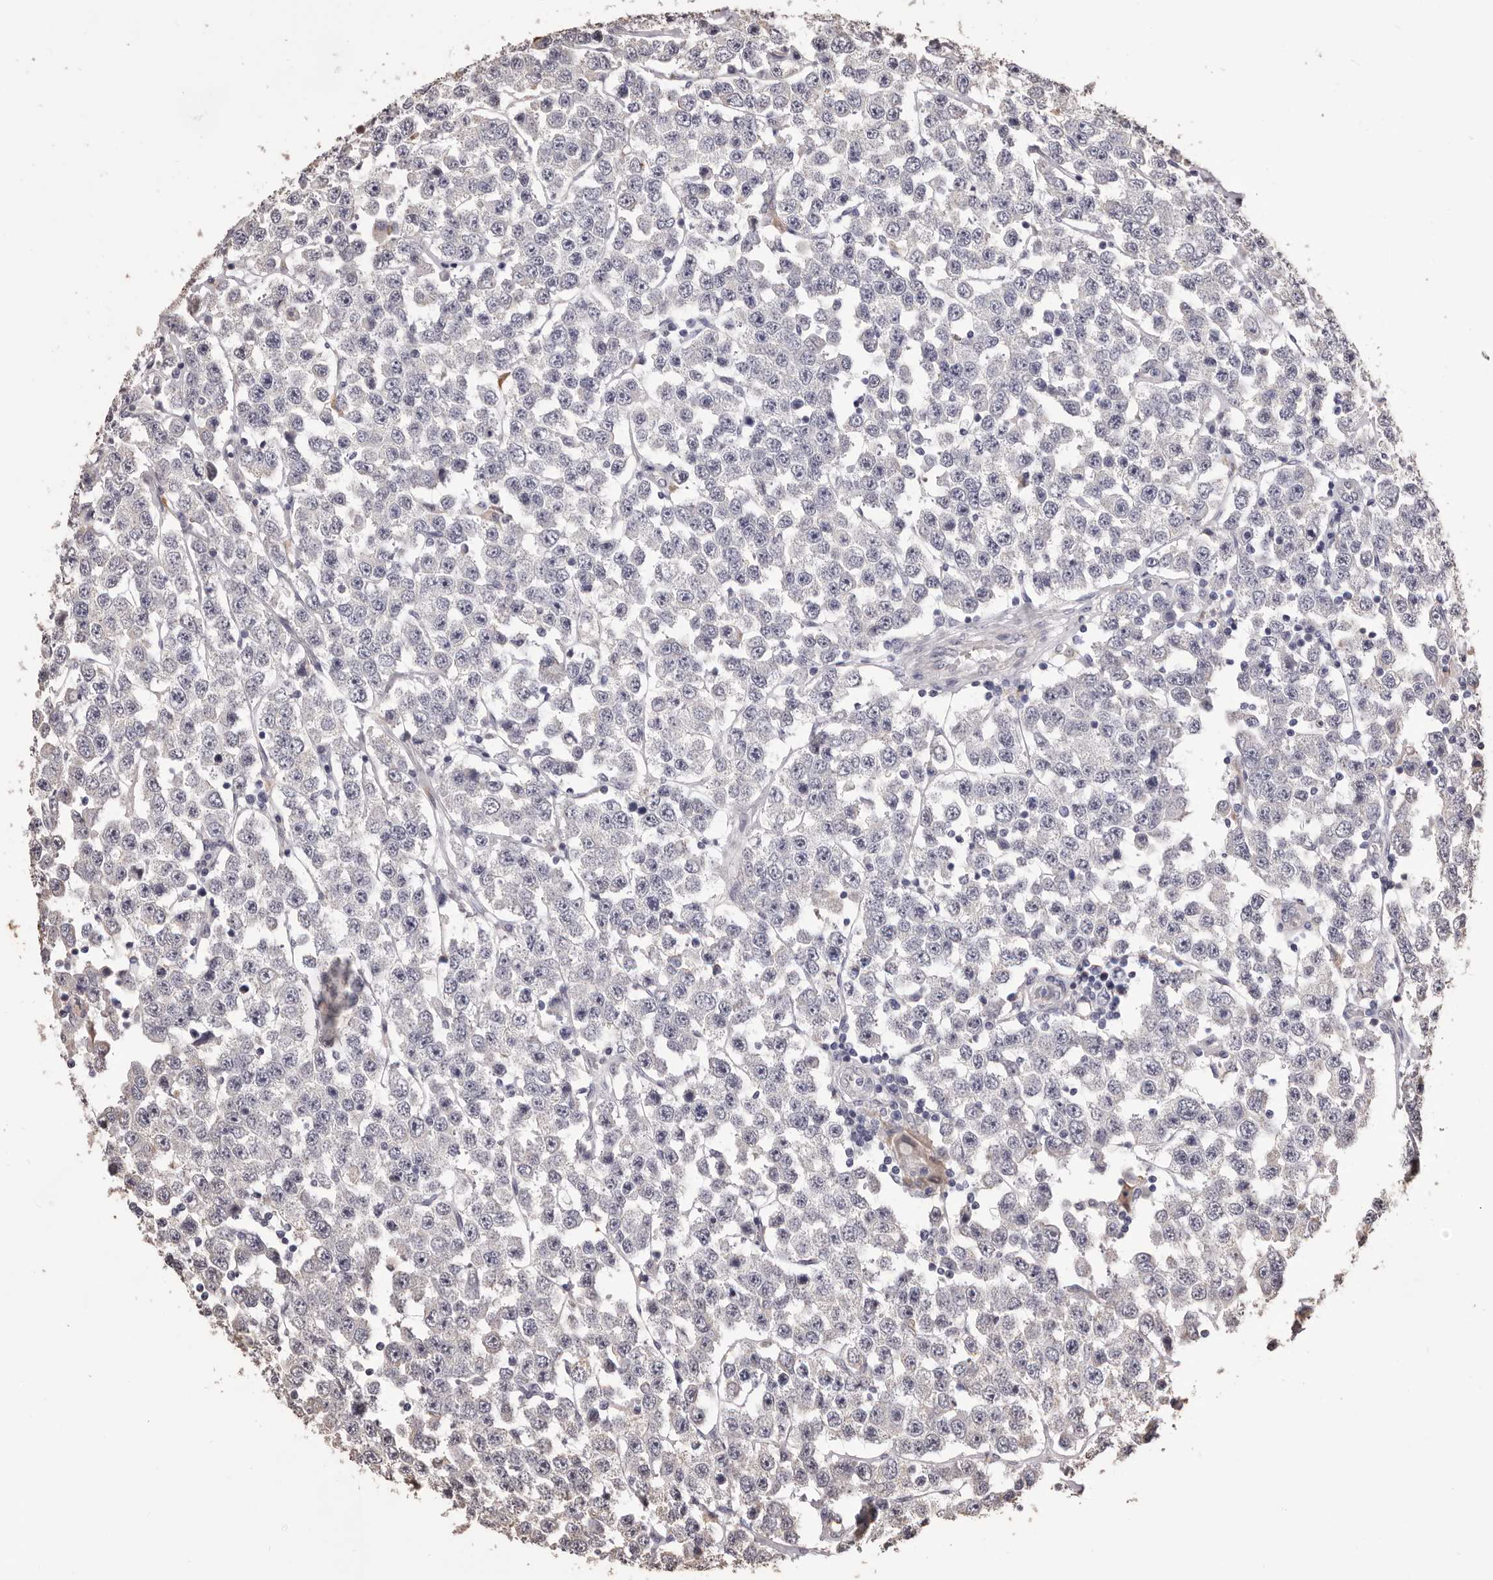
{"staining": {"intensity": "negative", "quantity": "none", "location": "none"}, "tissue": "testis cancer", "cell_type": "Tumor cells", "image_type": "cancer", "snomed": [{"axis": "morphology", "description": "Seminoma, NOS"}, {"axis": "topography", "description": "Testis"}], "caption": "This photomicrograph is of testis cancer (seminoma) stained with IHC to label a protein in brown with the nuclei are counter-stained blue. There is no expression in tumor cells.", "gene": "ALPK1", "patient": {"sex": "male", "age": 28}}